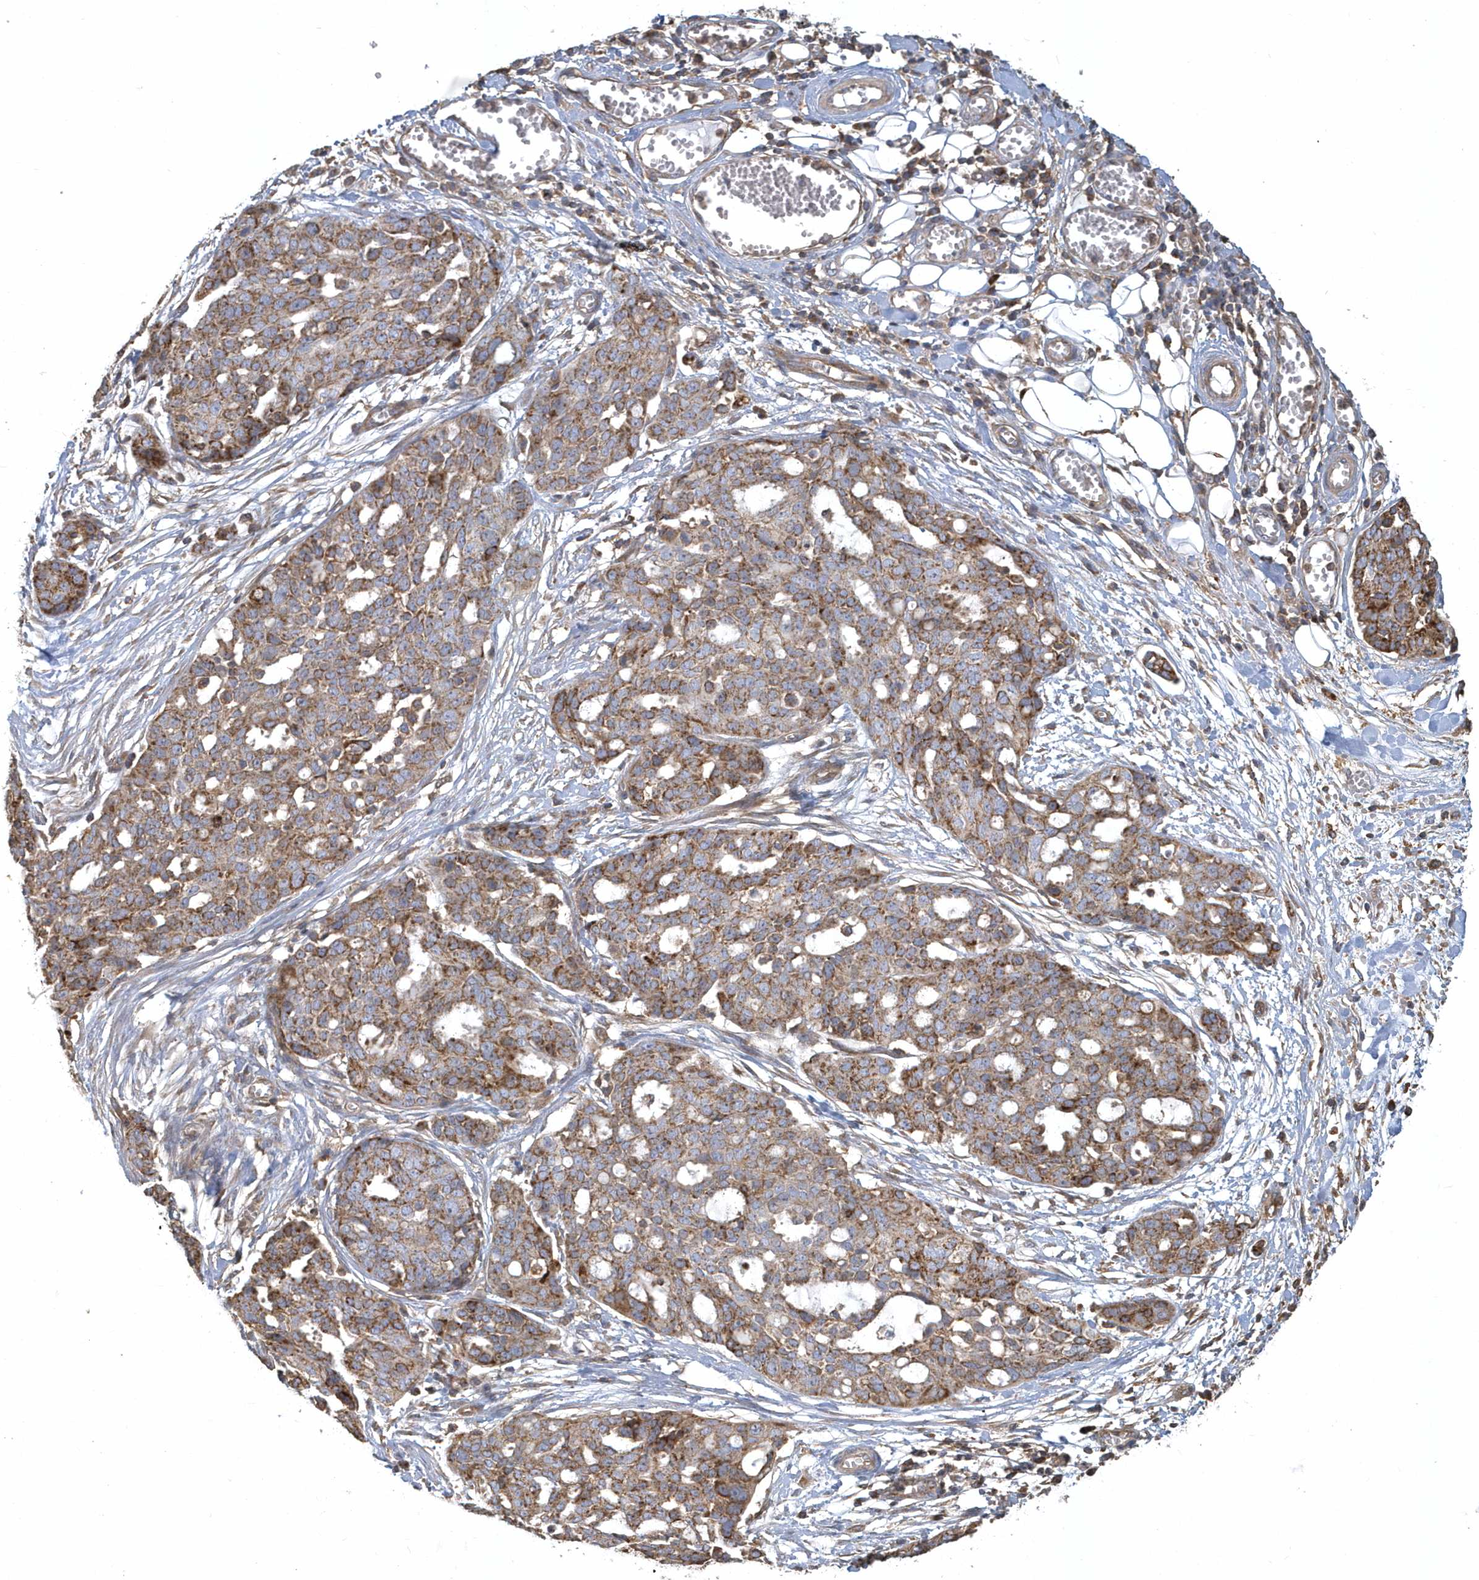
{"staining": {"intensity": "moderate", "quantity": ">75%", "location": "cytoplasmic/membranous"}, "tissue": "ovarian cancer", "cell_type": "Tumor cells", "image_type": "cancer", "snomed": [{"axis": "morphology", "description": "Cystadenocarcinoma, serous, NOS"}, {"axis": "topography", "description": "Soft tissue"}, {"axis": "topography", "description": "Ovary"}], "caption": "This is a histology image of immunohistochemistry staining of ovarian serous cystadenocarcinoma, which shows moderate positivity in the cytoplasmic/membranous of tumor cells.", "gene": "TRAIP", "patient": {"sex": "female", "age": 57}}